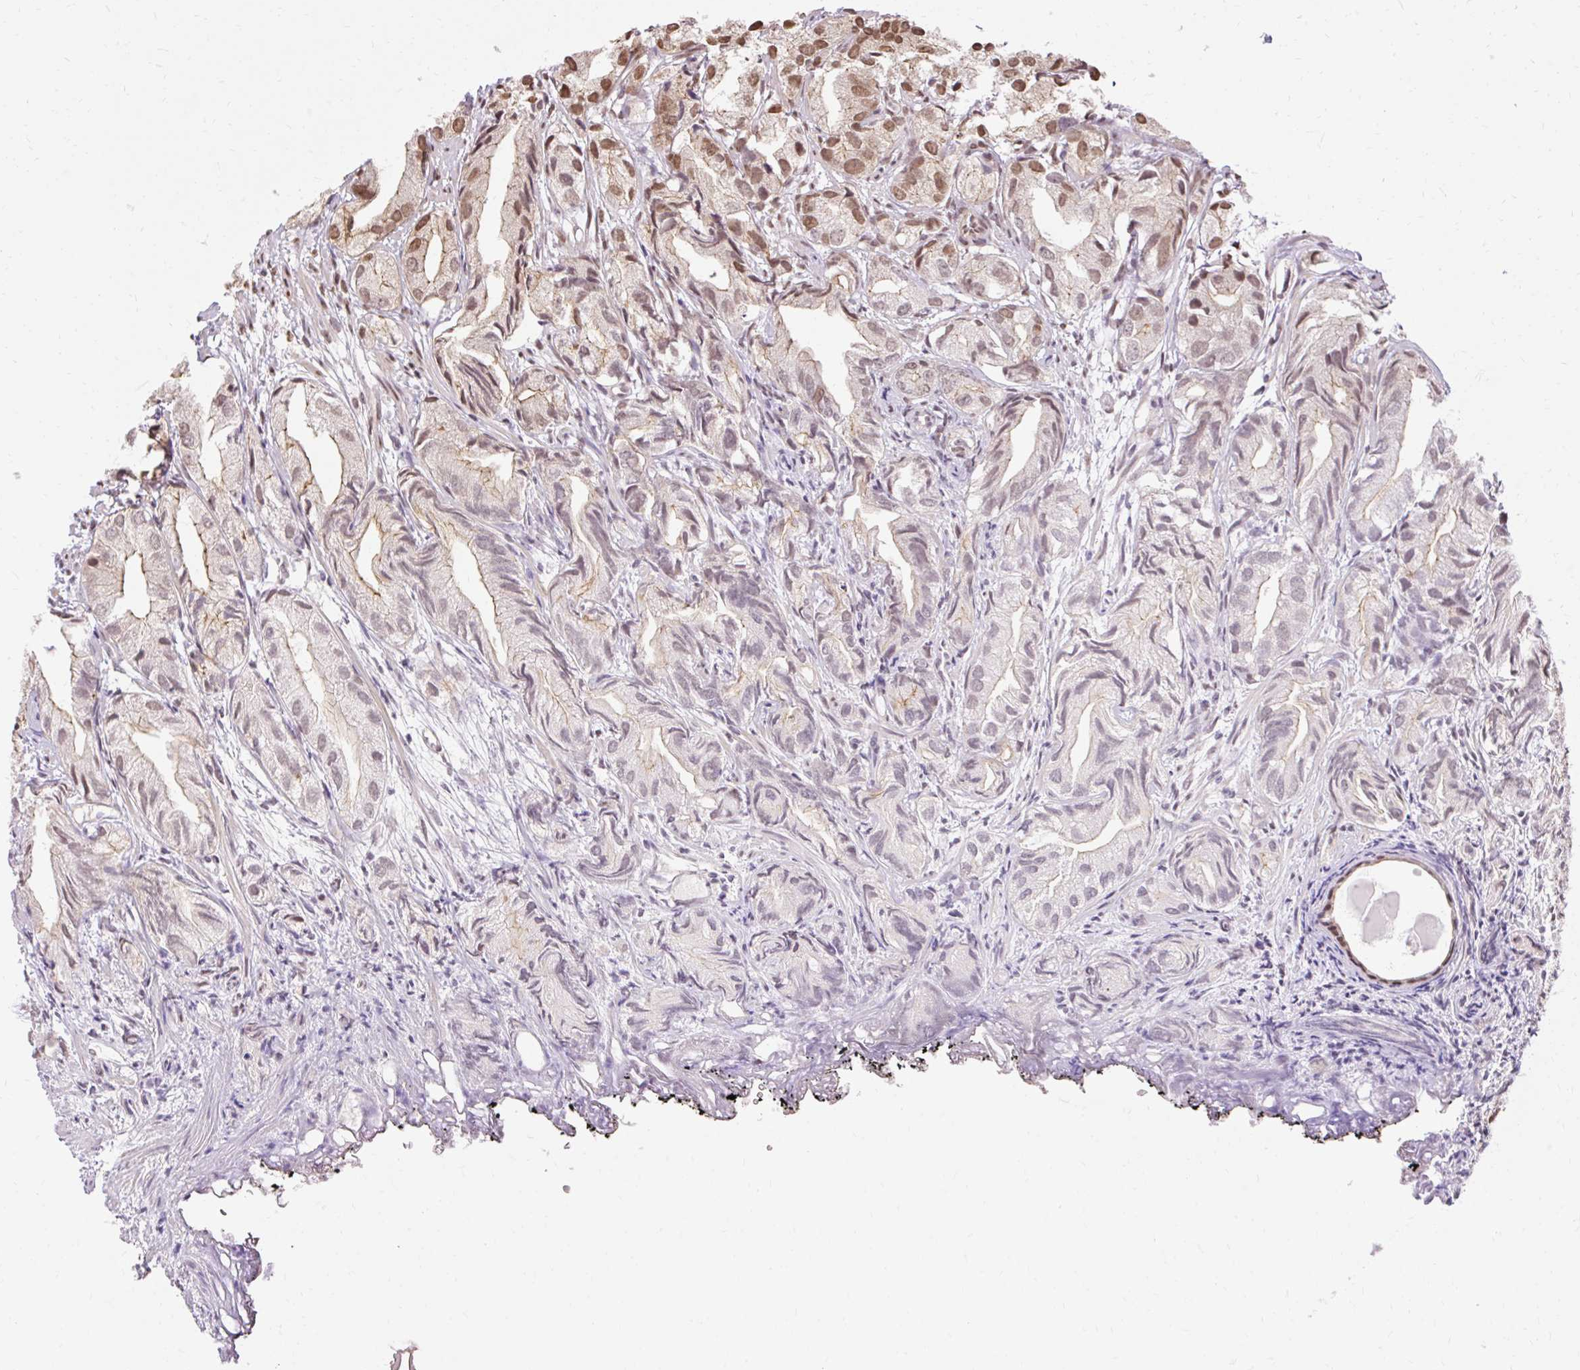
{"staining": {"intensity": "moderate", "quantity": "25%-75%", "location": "nuclear"}, "tissue": "prostate cancer", "cell_type": "Tumor cells", "image_type": "cancer", "snomed": [{"axis": "morphology", "description": "Adenocarcinoma, High grade"}, {"axis": "topography", "description": "Prostate"}], "caption": "Prostate cancer (adenocarcinoma (high-grade)) tissue reveals moderate nuclear expression in approximately 25%-75% of tumor cells (DAB (3,3'-diaminobenzidine) IHC, brown staining for protein, blue staining for nuclei).", "gene": "NPIPB12", "patient": {"sex": "male", "age": 82}}